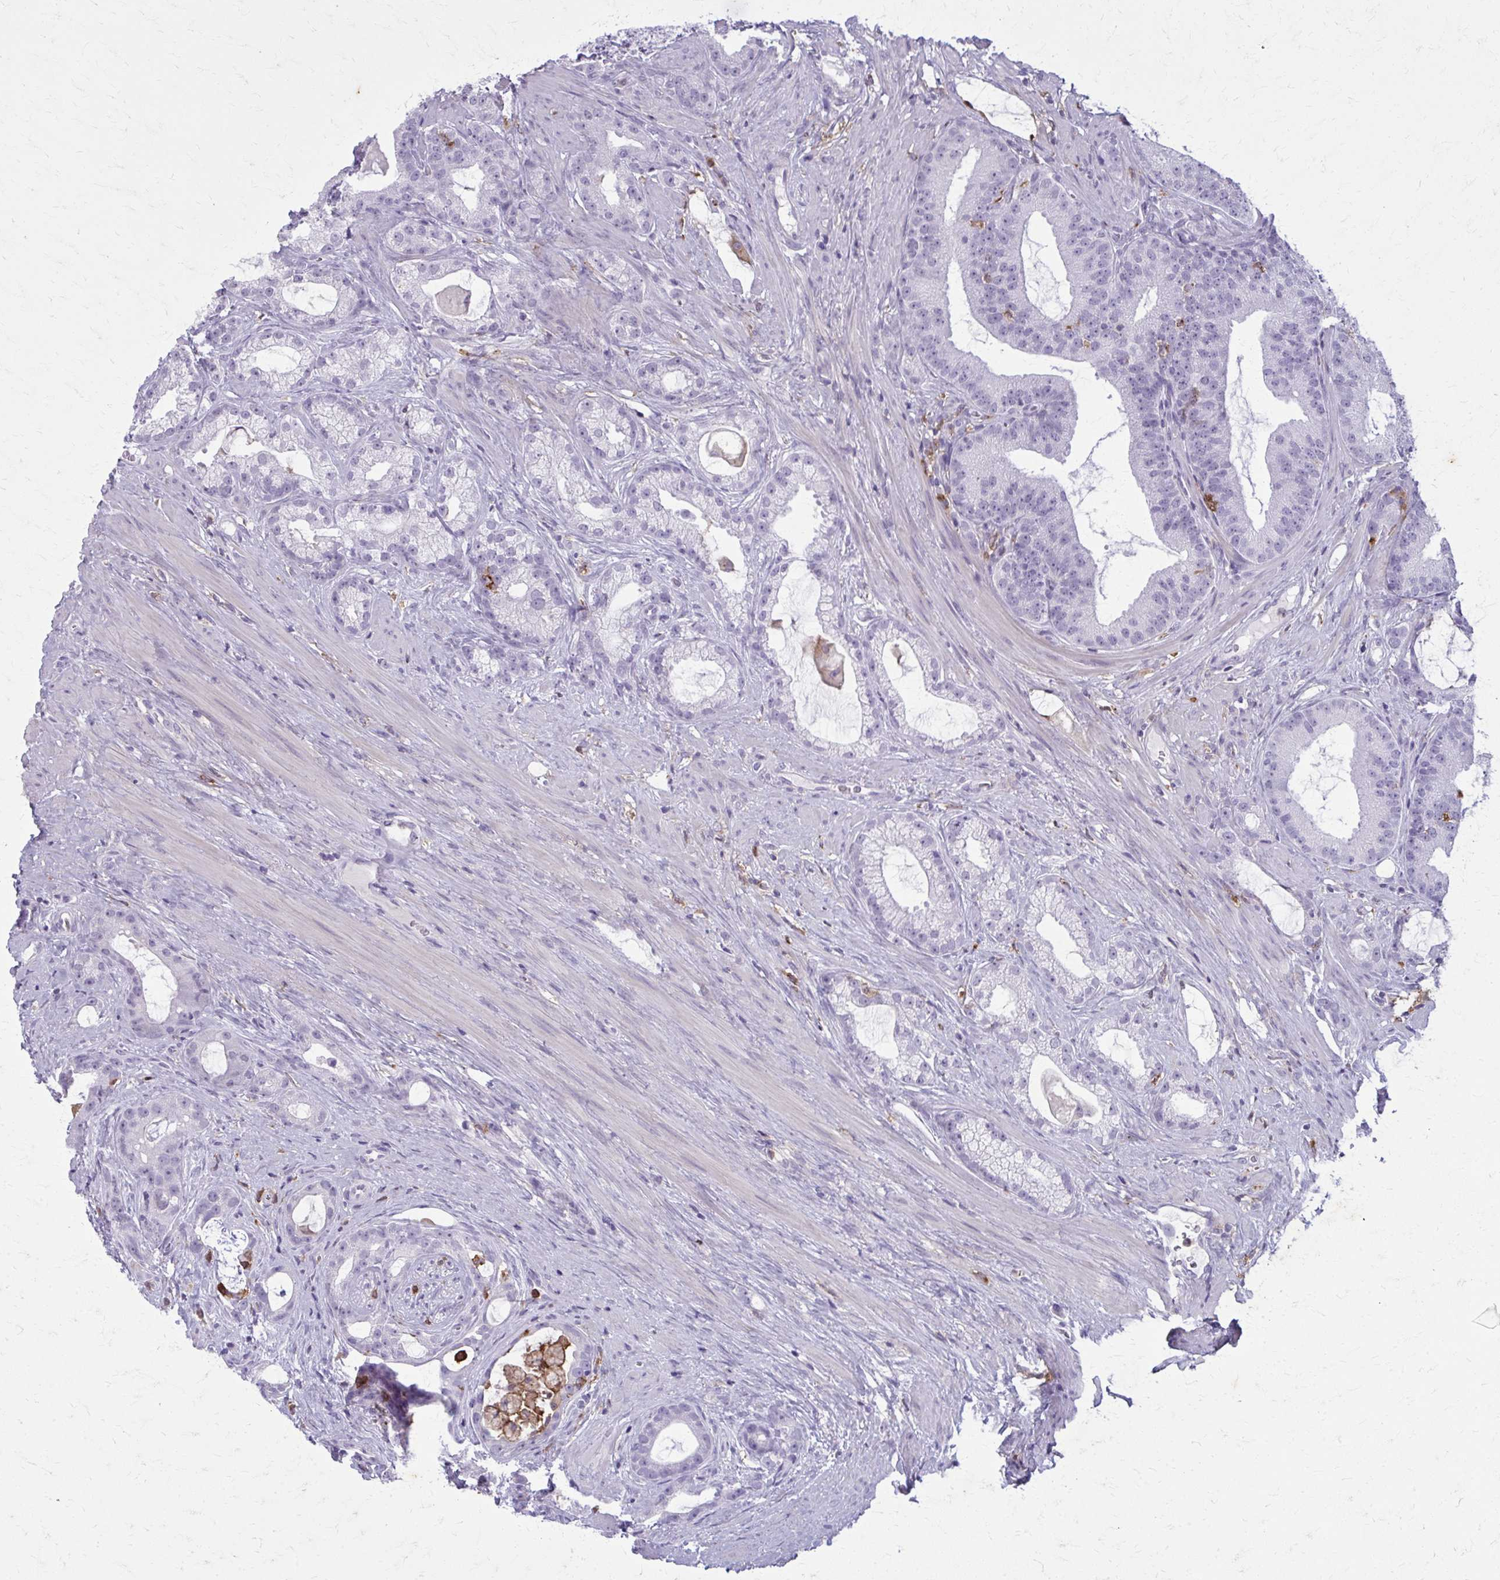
{"staining": {"intensity": "negative", "quantity": "none", "location": "none"}, "tissue": "prostate cancer", "cell_type": "Tumor cells", "image_type": "cancer", "snomed": [{"axis": "morphology", "description": "Adenocarcinoma, High grade"}, {"axis": "topography", "description": "Prostate"}], "caption": "The histopathology image reveals no staining of tumor cells in high-grade adenocarcinoma (prostate).", "gene": "CARD9", "patient": {"sex": "male", "age": 65}}